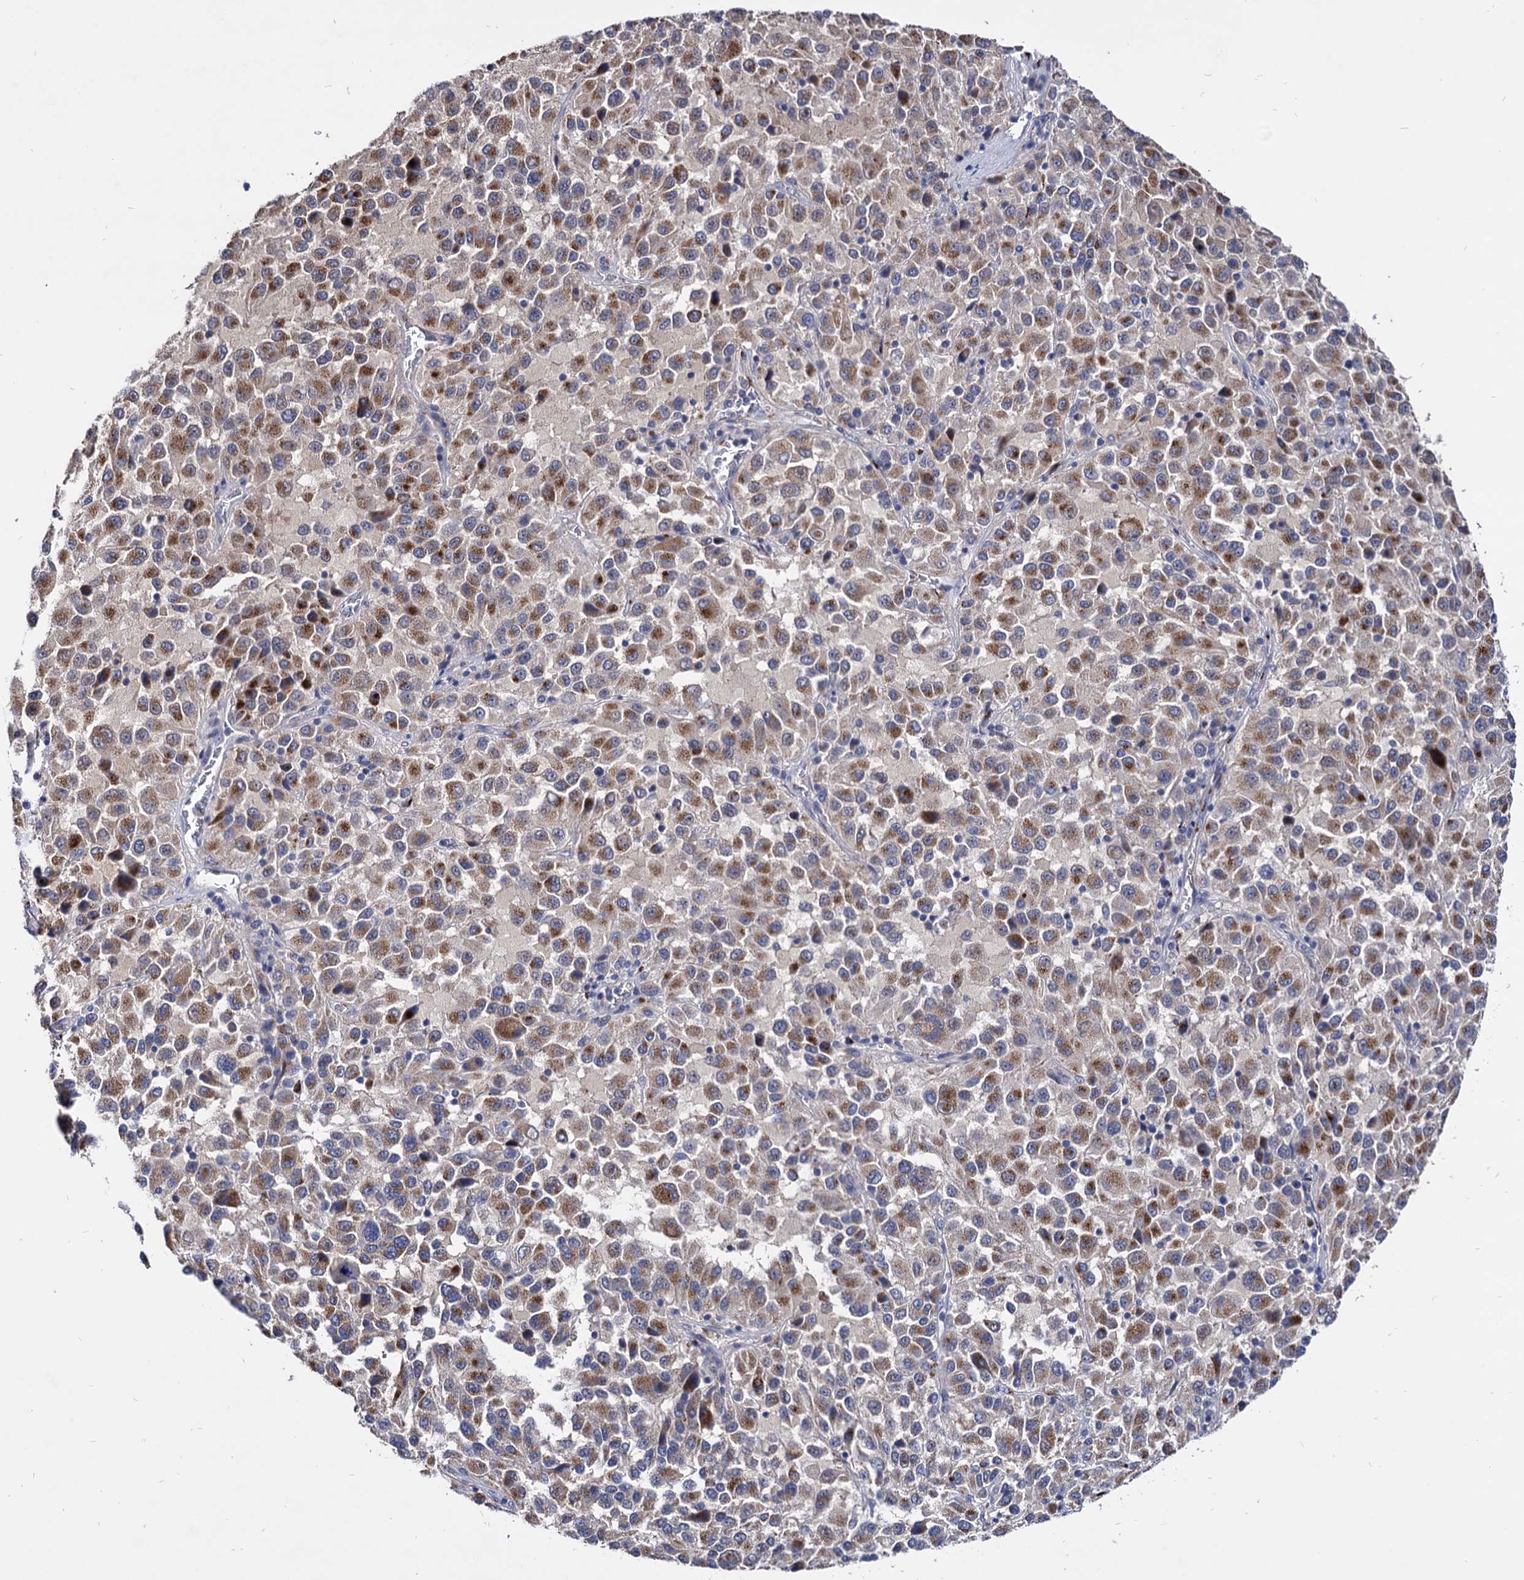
{"staining": {"intensity": "moderate", "quantity": ">75%", "location": "cytoplasmic/membranous"}, "tissue": "melanoma", "cell_type": "Tumor cells", "image_type": "cancer", "snomed": [{"axis": "morphology", "description": "Malignant melanoma, Metastatic site"}, {"axis": "topography", "description": "Lung"}], "caption": "IHC photomicrograph of melanoma stained for a protein (brown), which demonstrates medium levels of moderate cytoplasmic/membranous staining in about >75% of tumor cells.", "gene": "ESD", "patient": {"sex": "male", "age": 64}}